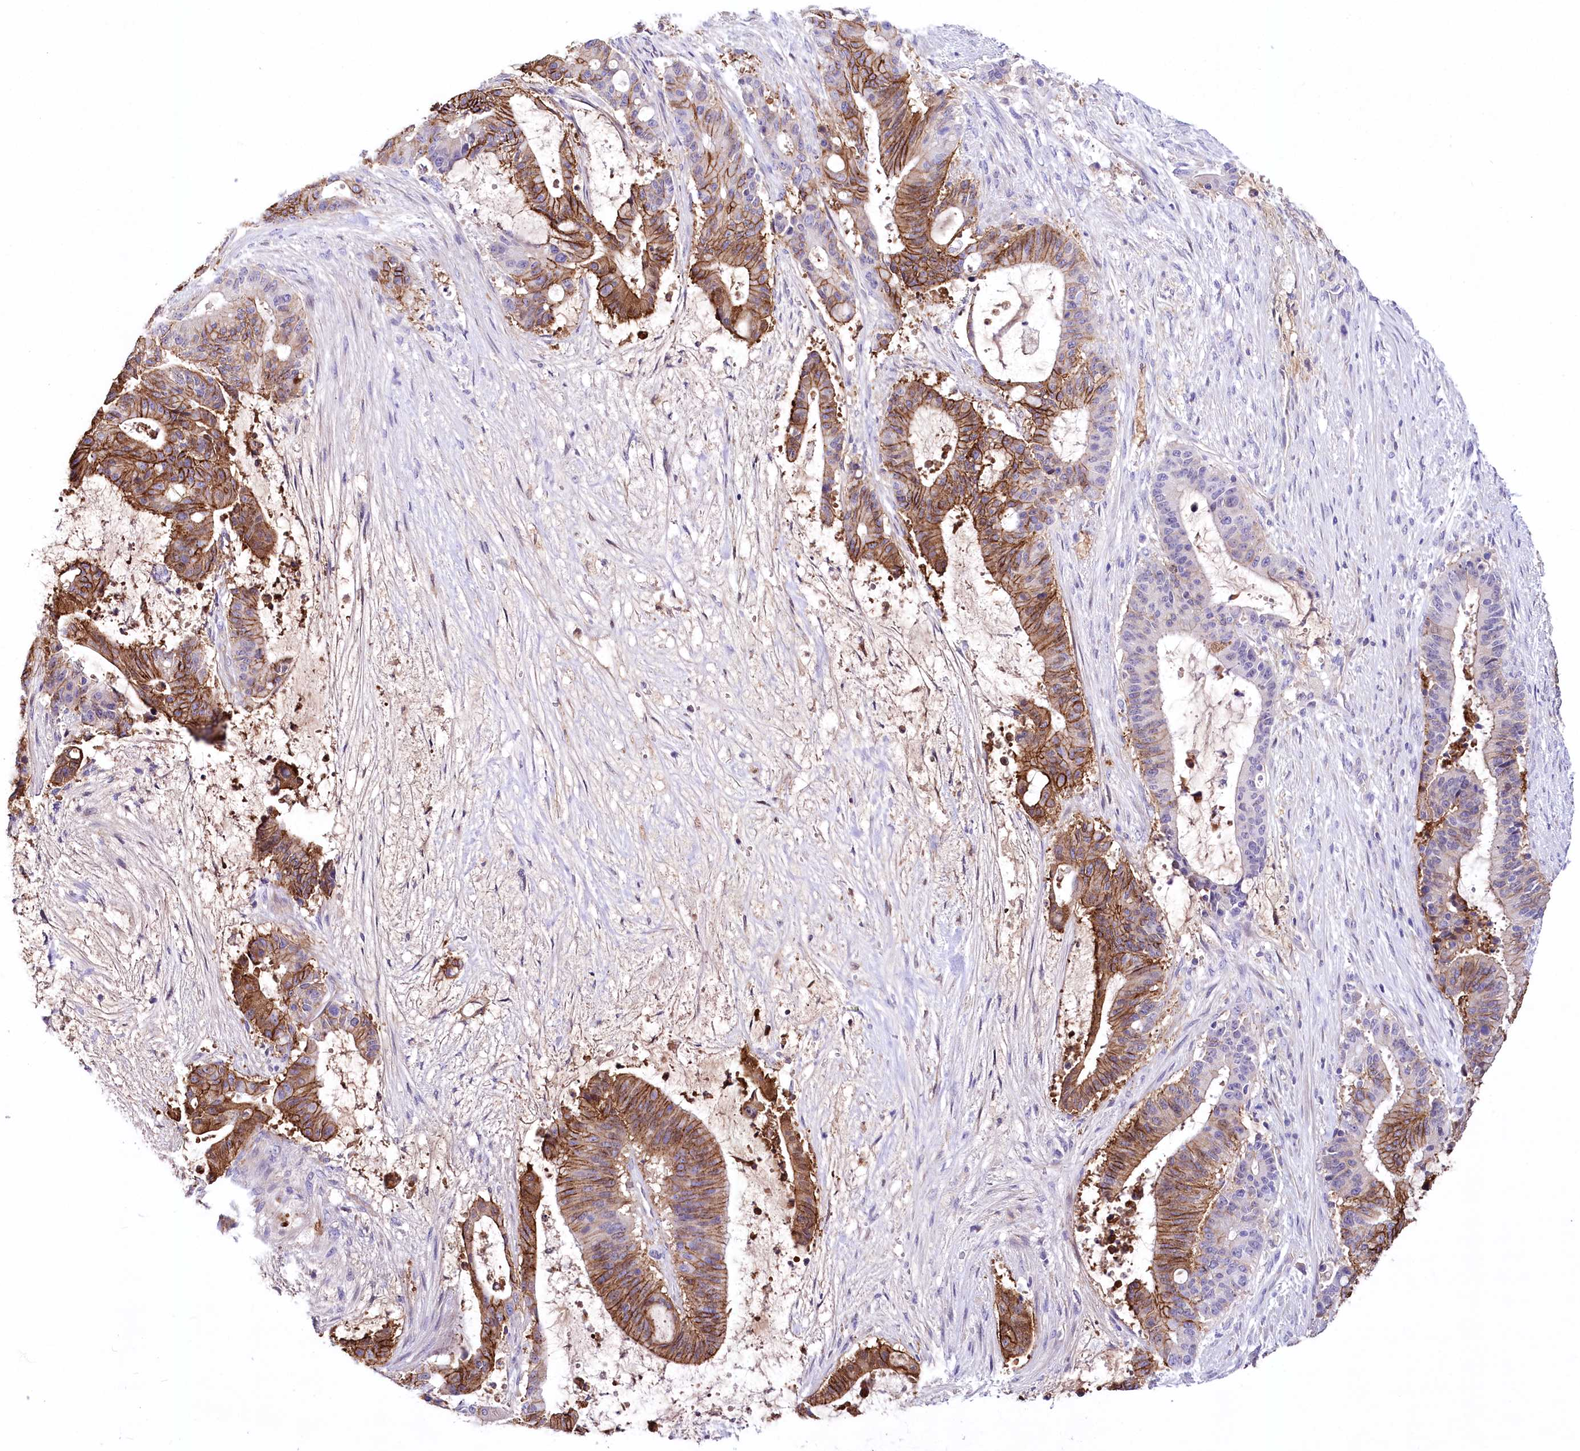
{"staining": {"intensity": "moderate", "quantity": "25%-75%", "location": "cytoplasmic/membranous"}, "tissue": "liver cancer", "cell_type": "Tumor cells", "image_type": "cancer", "snomed": [{"axis": "morphology", "description": "Normal tissue, NOS"}, {"axis": "morphology", "description": "Cholangiocarcinoma"}, {"axis": "topography", "description": "Liver"}, {"axis": "topography", "description": "Peripheral nerve tissue"}], "caption": "This image shows liver cholangiocarcinoma stained with immunohistochemistry to label a protein in brown. The cytoplasmic/membranous of tumor cells show moderate positivity for the protein. Nuclei are counter-stained blue.", "gene": "CEP164", "patient": {"sex": "female", "age": 73}}